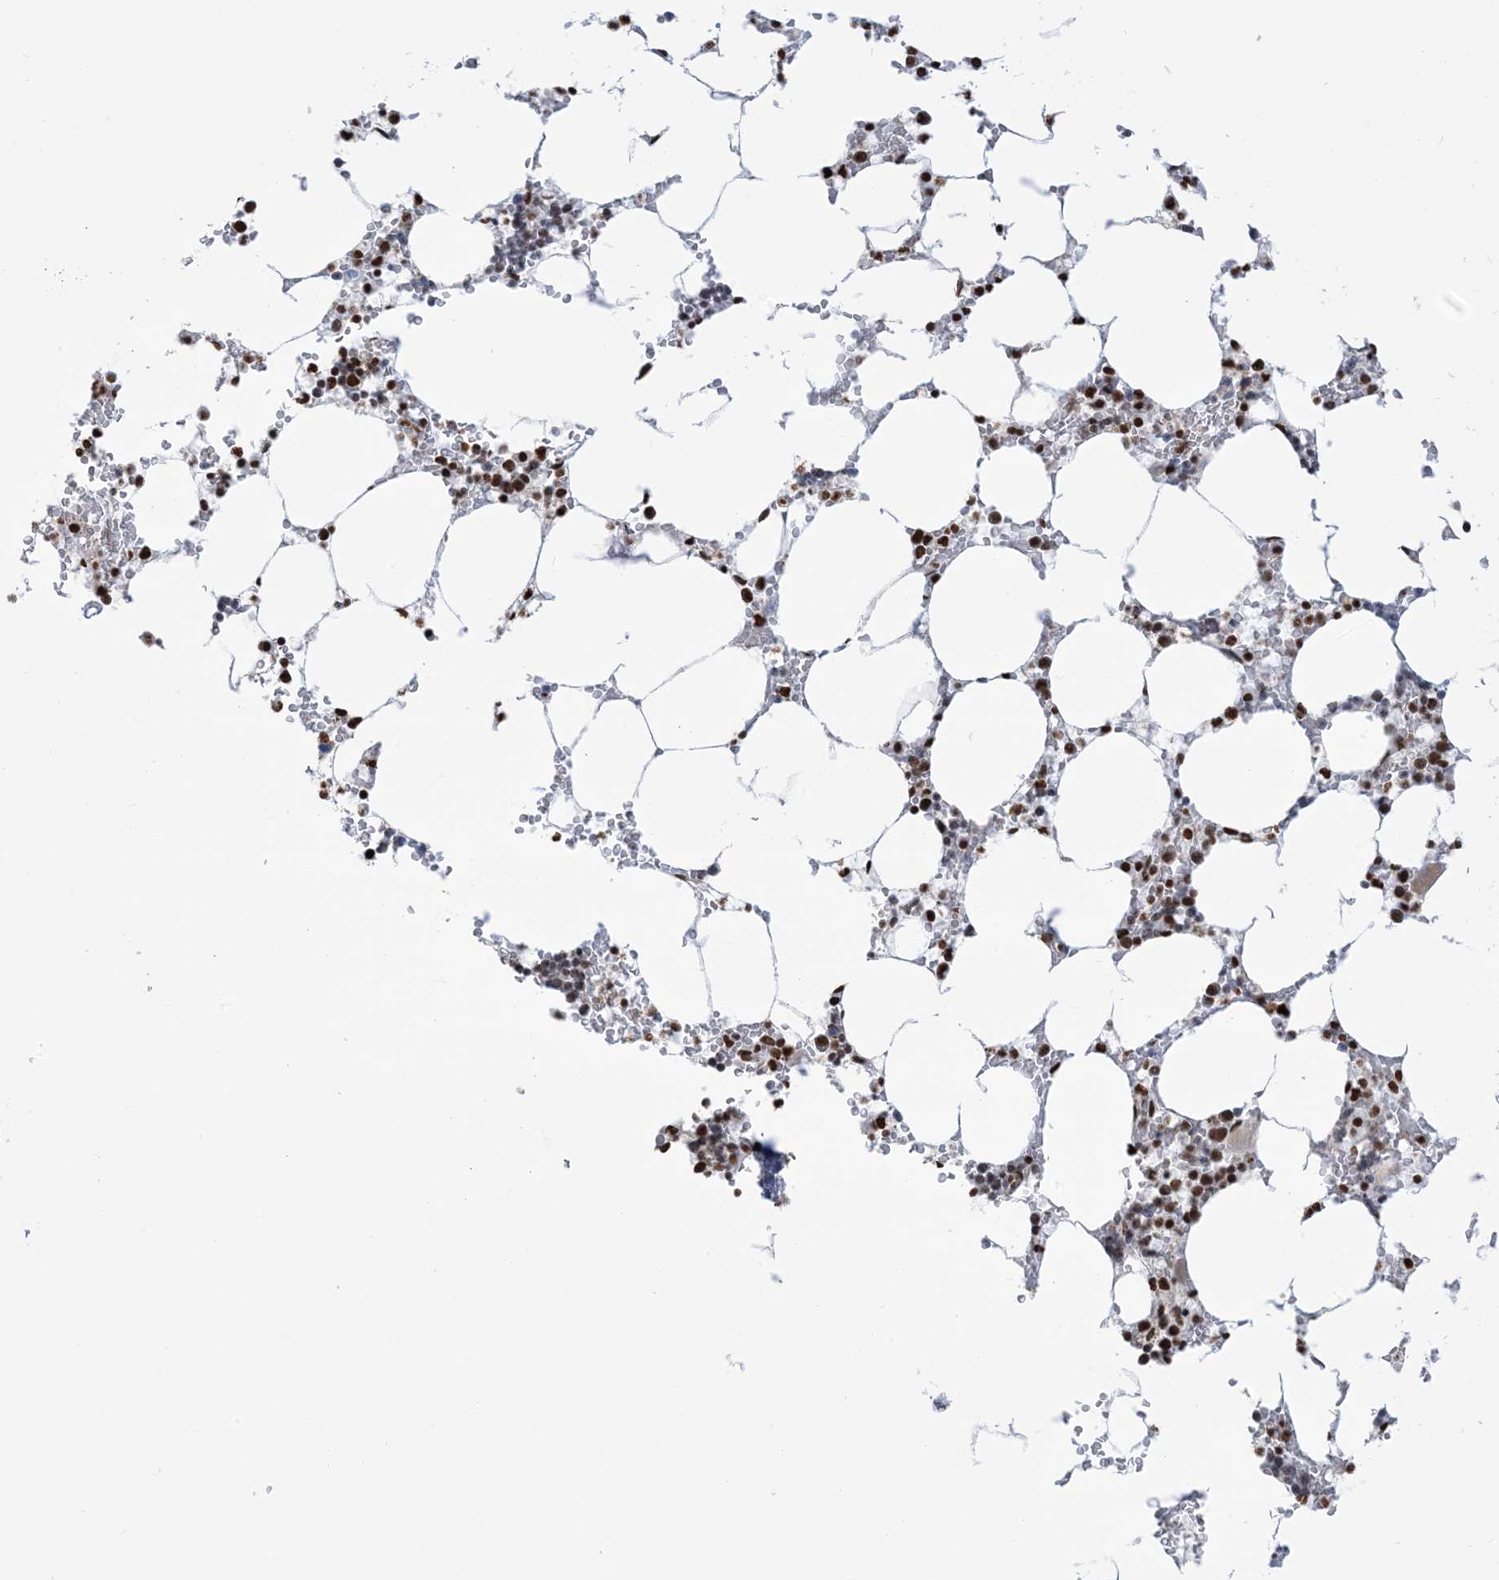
{"staining": {"intensity": "strong", "quantity": "25%-75%", "location": "nuclear"}, "tissue": "bone marrow", "cell_type": "Hematopoietic cells", "image_type": "normal", "snomed": [{"axis": "morphology", "description": "Normal tissue, NOS"}, {"axis": "topography", "description": "Bone marrow"}], "caption": "Protein staining demonstrates strong nuclear expression in approximately 25%-75% of hematopoietic cells in normal bone marrow. (Stains: DAB (3,3'-diaminobenzidine) in brown, nuclei in blue, Microscopy: brightfield microscopy at high magnification).", "gene": "ZNF792", "patient": {"sex": "male", "age": 70}}